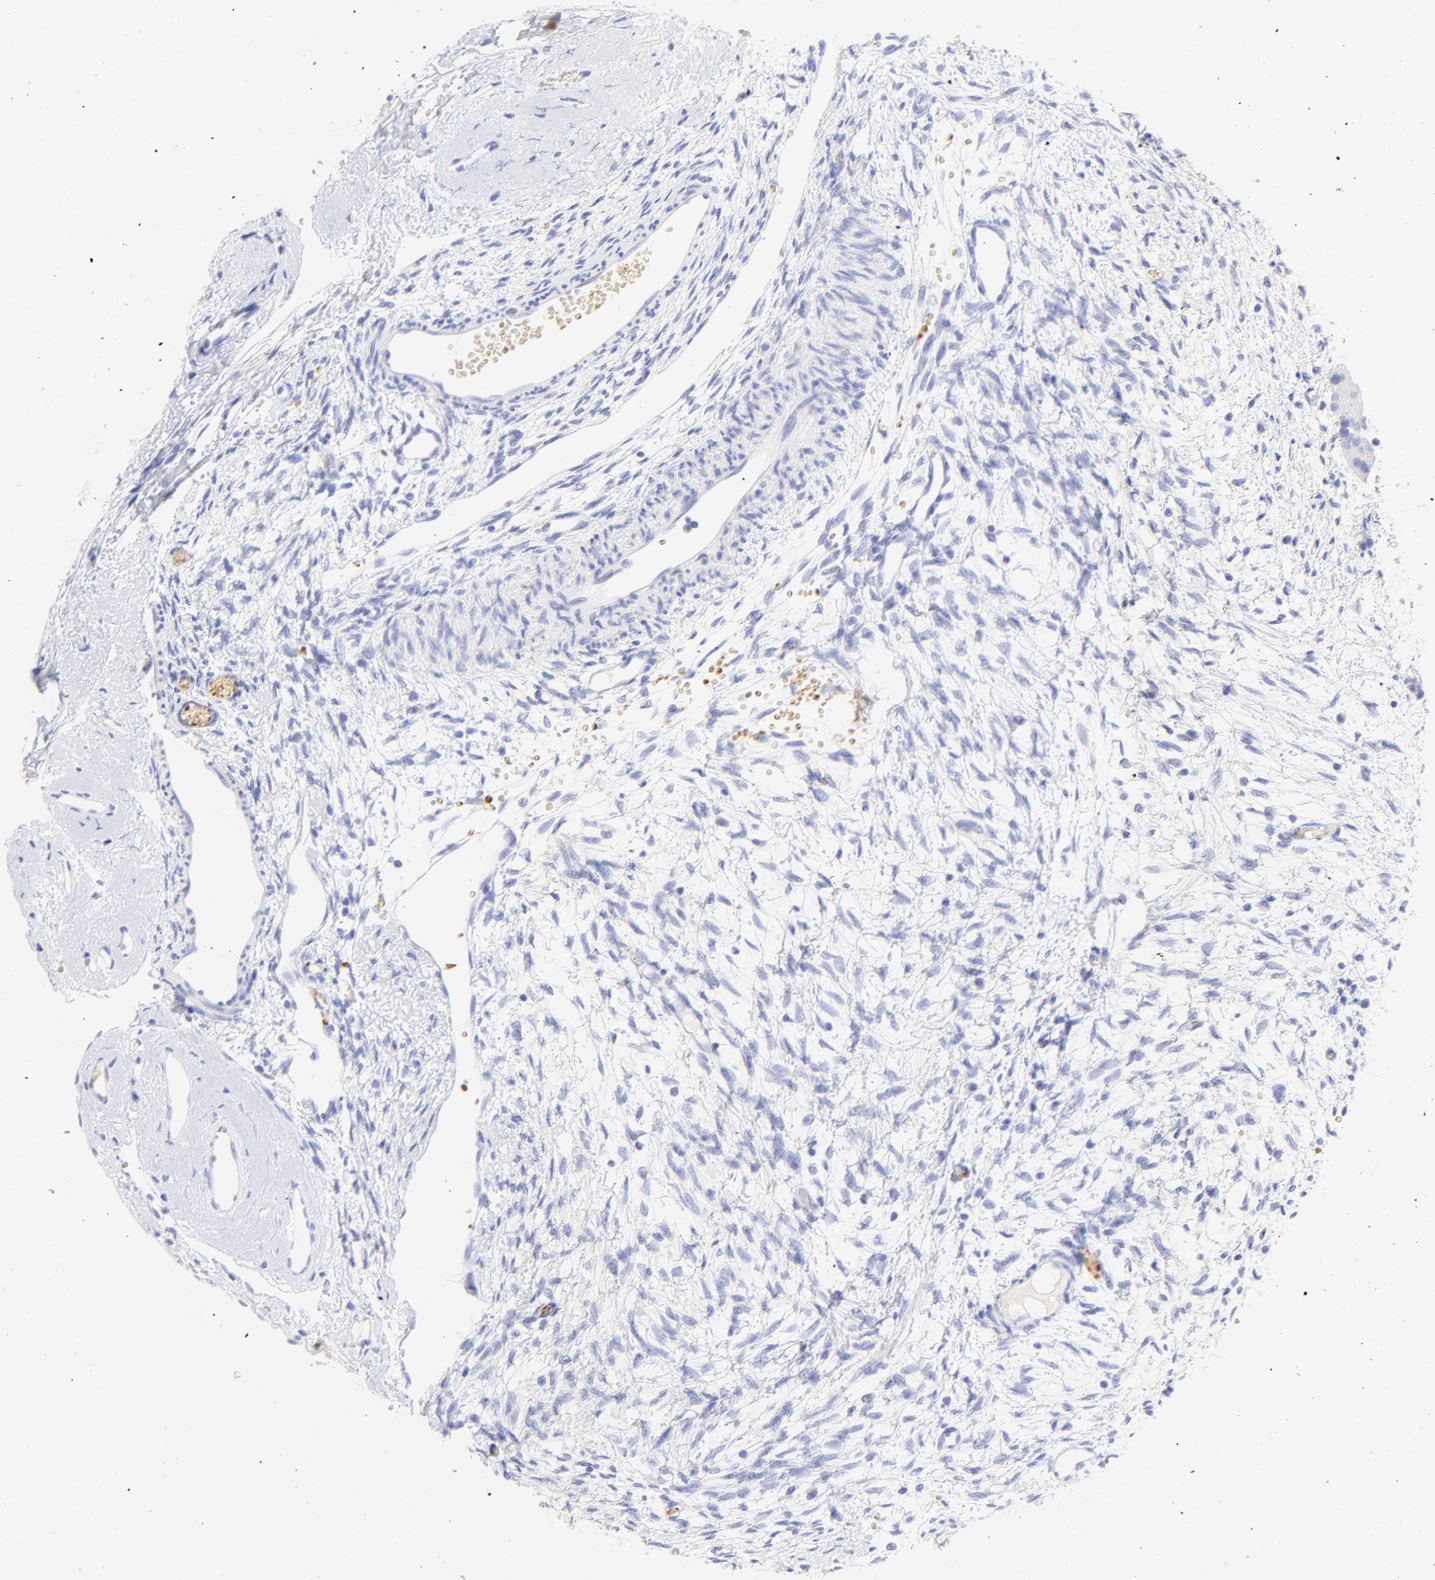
{"staining": {"intensity": "negative", "quantity": "none", "location": "none"}, "tissue": "ovary", "cell_type": "Follicle cells", "image_type": "normal", "snomed": [{"axis": "morphology", "description": "Normal tissue, NOS"}, {"axis": "topography", "description": "Ovary"}], "caption": "This is an IHC image of unremarkable human ovary. There is no positivity in follicle cells.", "gene": "FRMPD3", "patient": {"sex": "female", "age": 35}}